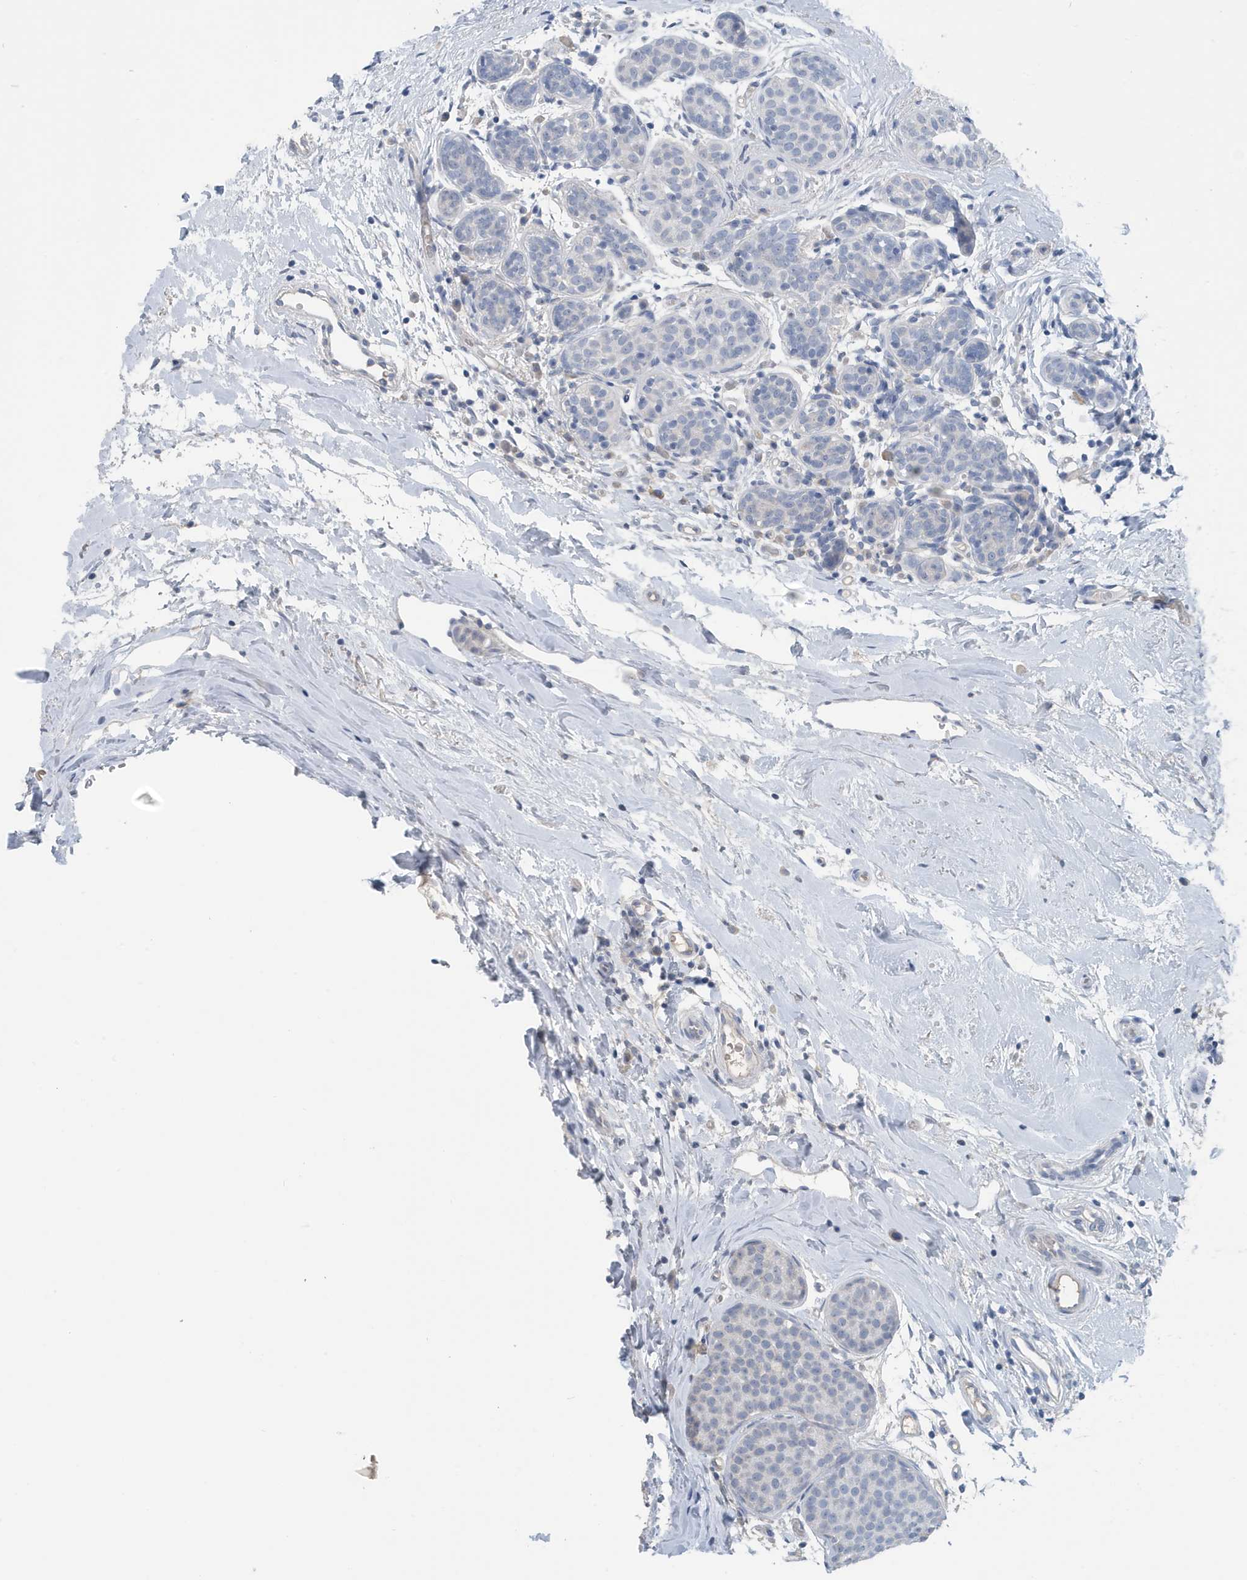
{"staining": {"intensity": "negative", "quantity": "none", "location": "none"}, "tissue": "breast cancer", "cell_type": "Tumor cells", "image_type": "cancer", "snomed": [{"axis": "morphology", "description": "Lobular carcinoma, in situ"}, {"axis": "morphology", "description": "Lobular carcinoma"}, {"axis": "topography", "description": "Breast"}], "caption": "IHC of breast cancer (lobular carcinoma in situ) shows no staining in tumor cells.", "gene": "UGT2B4", "patient": {"sex": "female", "age": 41}}